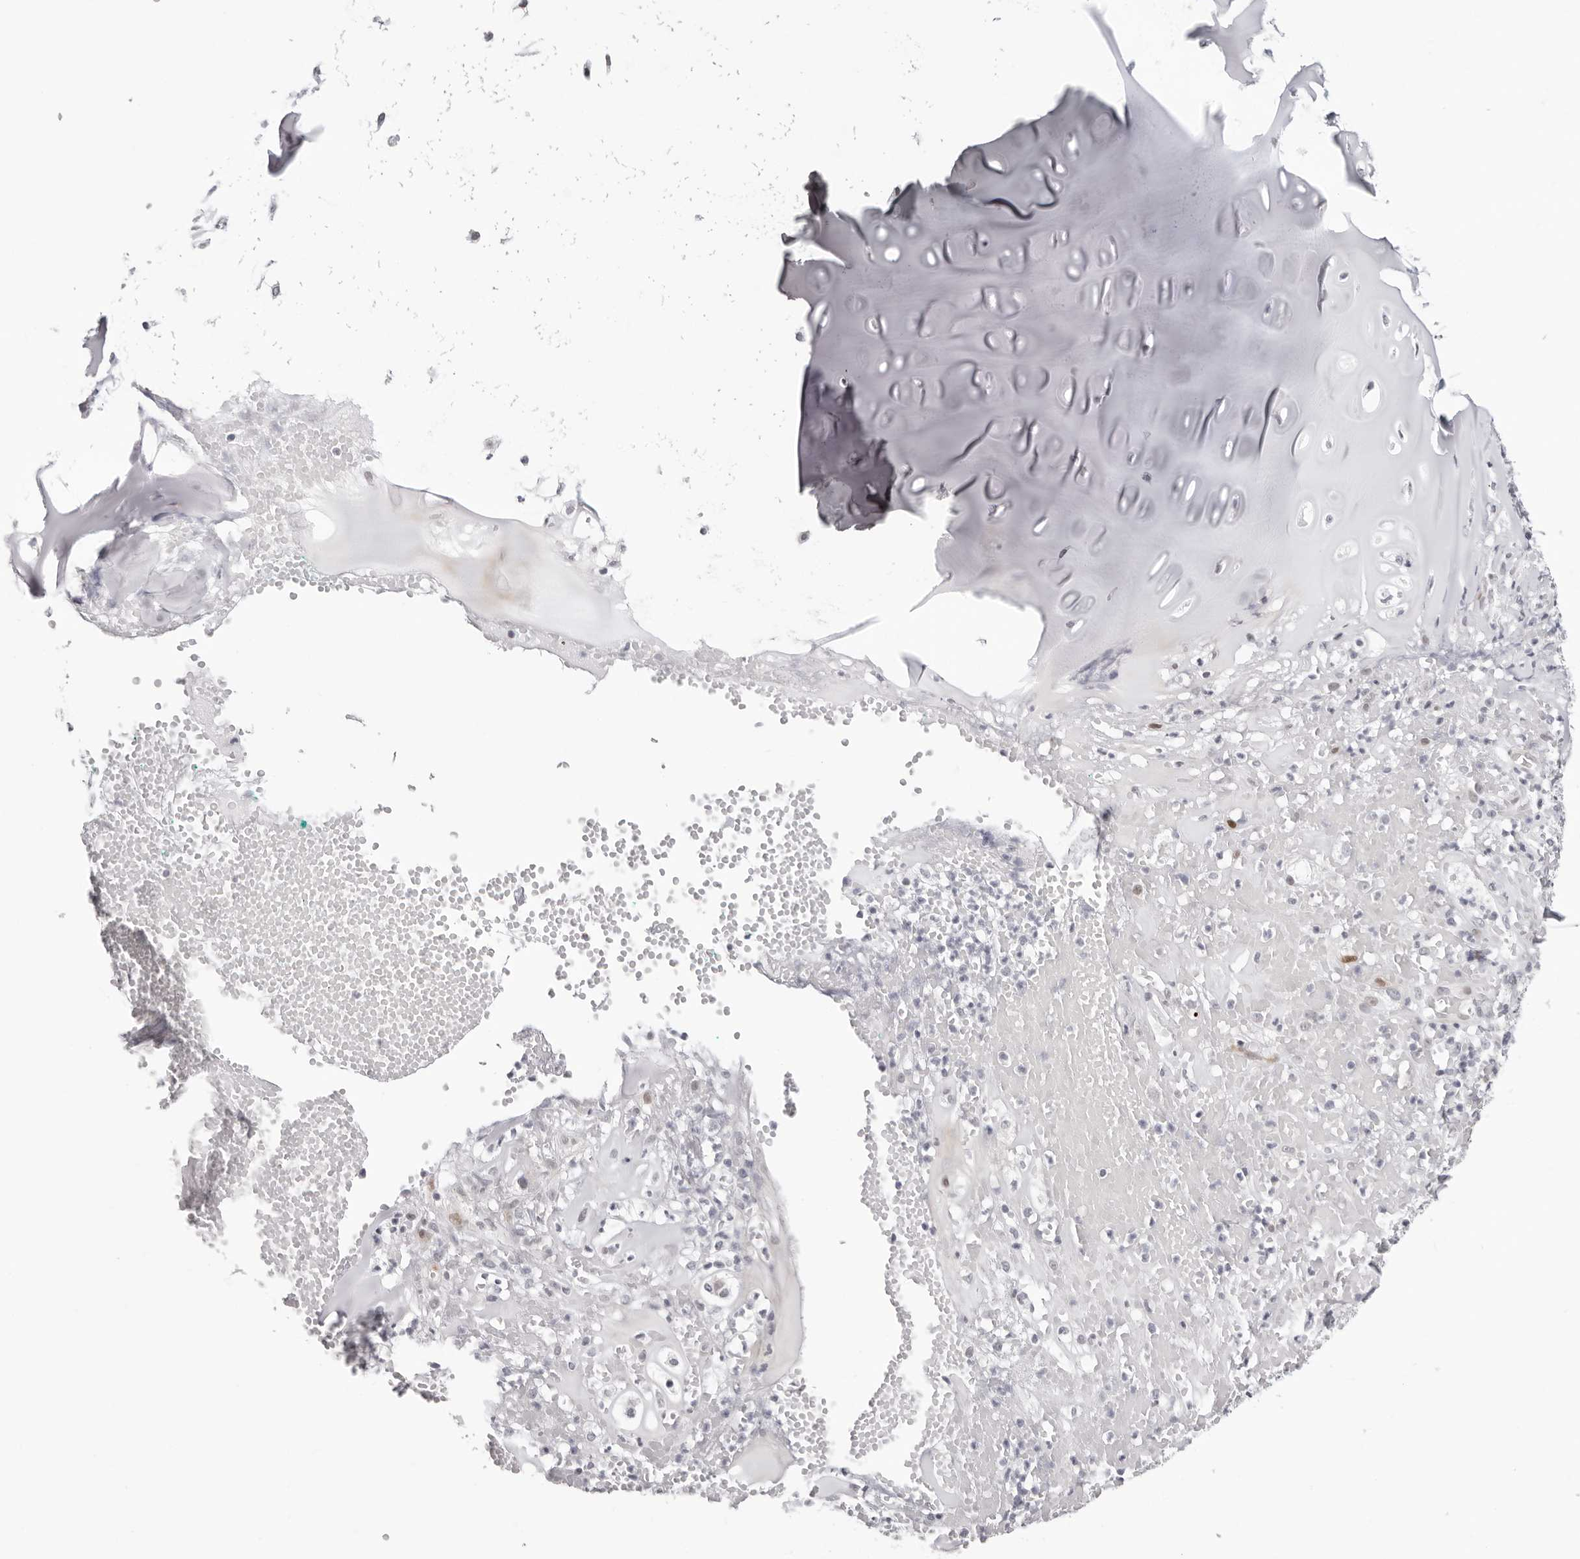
{"staining": {"intensity": "negative", "quantity": "none", "location": "none"}, "tissue": "adipose tissue", "cell_type": "Adipocytes", "image_type": "normal", "snomed": [{"axis": "morphology", "description": "Normal tissue, NOS"}, {"axis": "morphology", "description": "Basal cell carcinoma"}, {"axis": "topography", "description": "Cartilage tissue"}, {"axis": "topography", "description": "Nasopharynx"}, {"axis": "topography", "description": "Oral tissue"}], "caption": "Immunohistochemistry histopathology image of unremarkable adipose tissue stained for a protein (brown), which displays no positivity in adipocytes.", "gene": "NTPCR", "patient": {"sex": "female", "age": 77}}